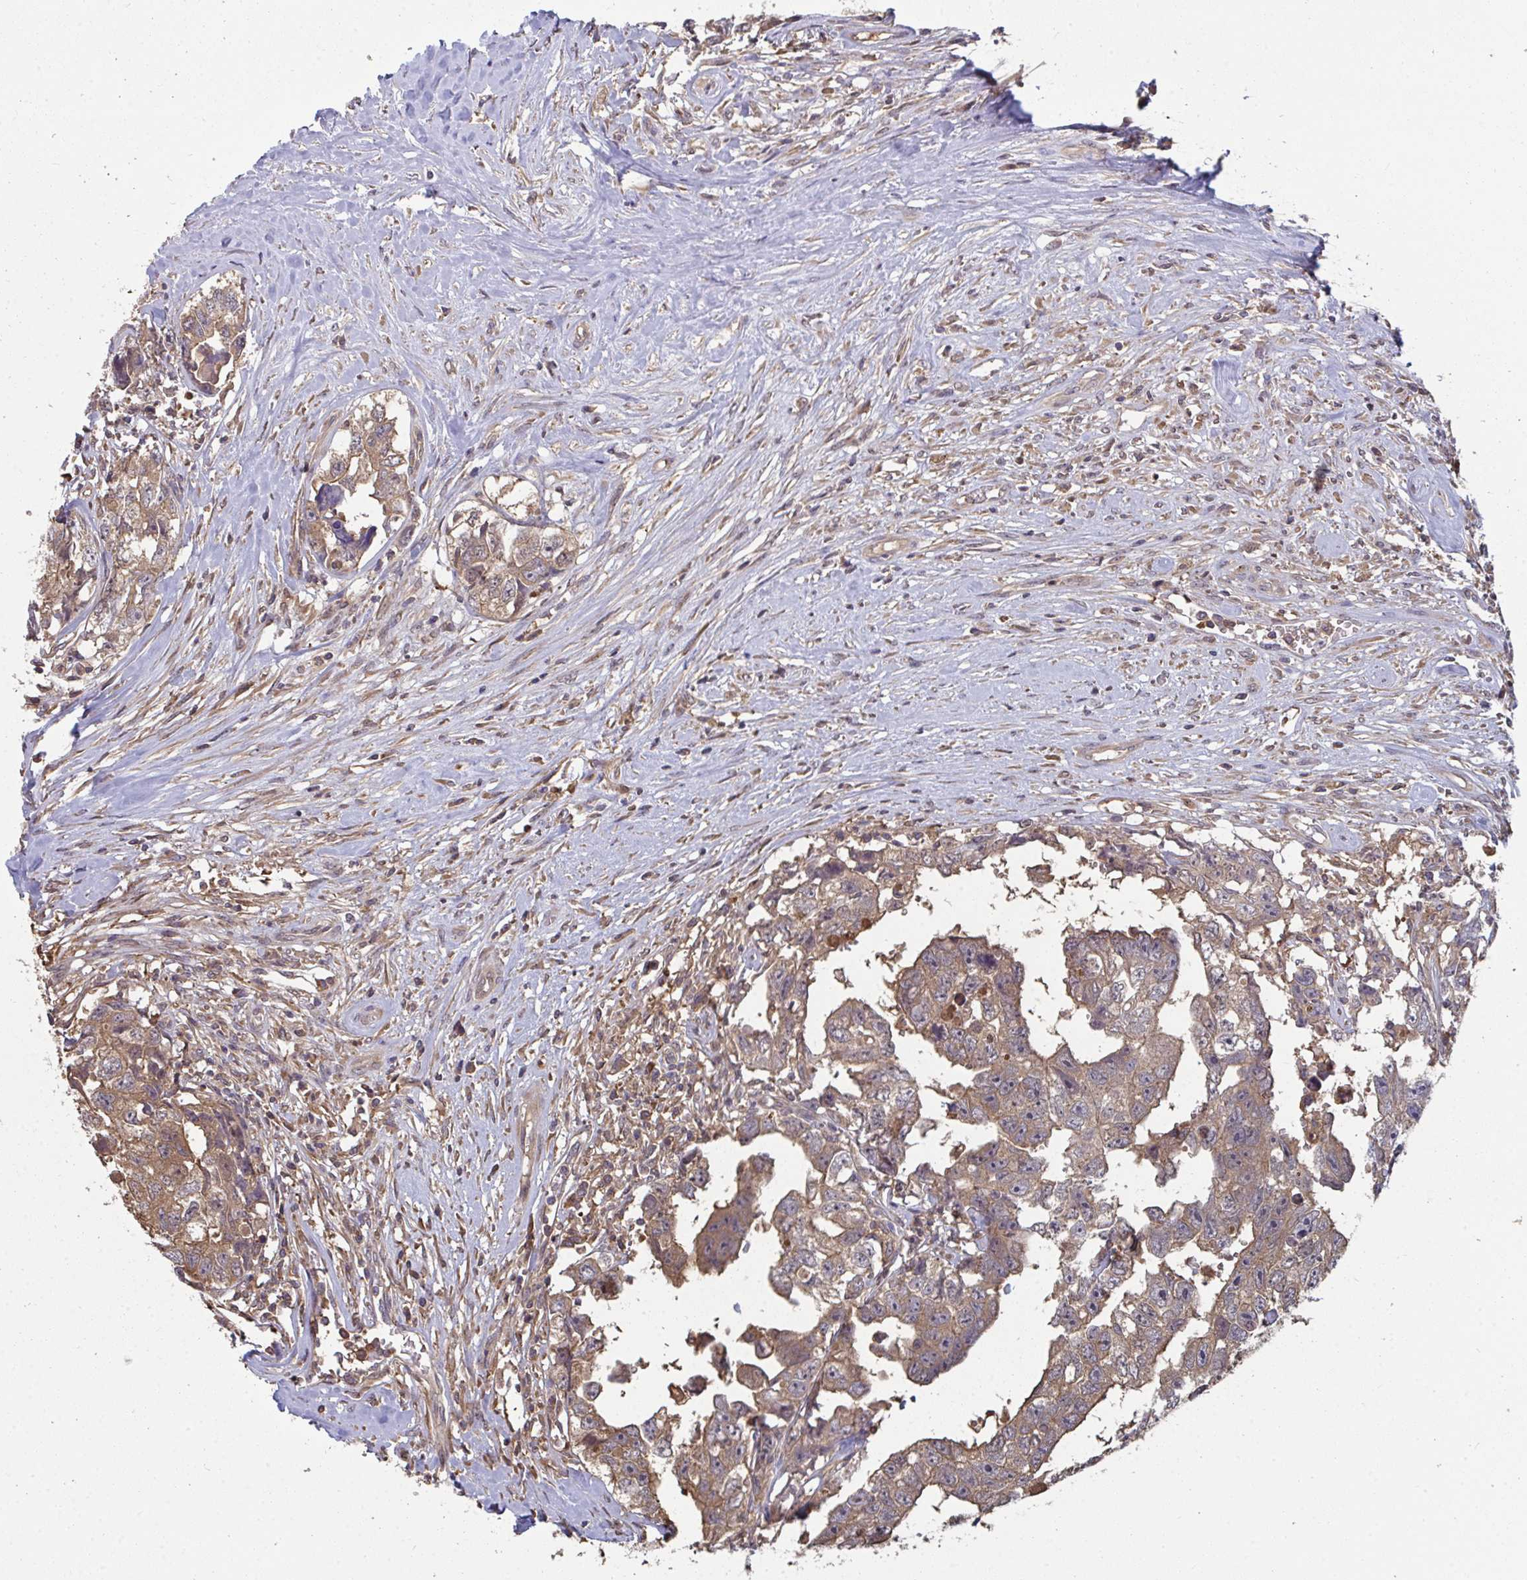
{"staining": {"intensity": "moderate", "quantity": ">75%", "location": "cytoplasmic/membranous"}, "tissue": "testis cancer", "cell_type": "Tumor cells", "image_type": "cancer", "snomed": [{"axis": "morphology", "description": "Carcinoma, Embryonal, NOS"}, {"axis": "topography", "description": "Testis"}], "caption": "Tumor cells reveal medium levels of moderate cytoplasmic/membranous staining in about >75% of cells in testis cancer.", "gene": "TTC9C", "patient": {"sex": "male", "age": 22}}